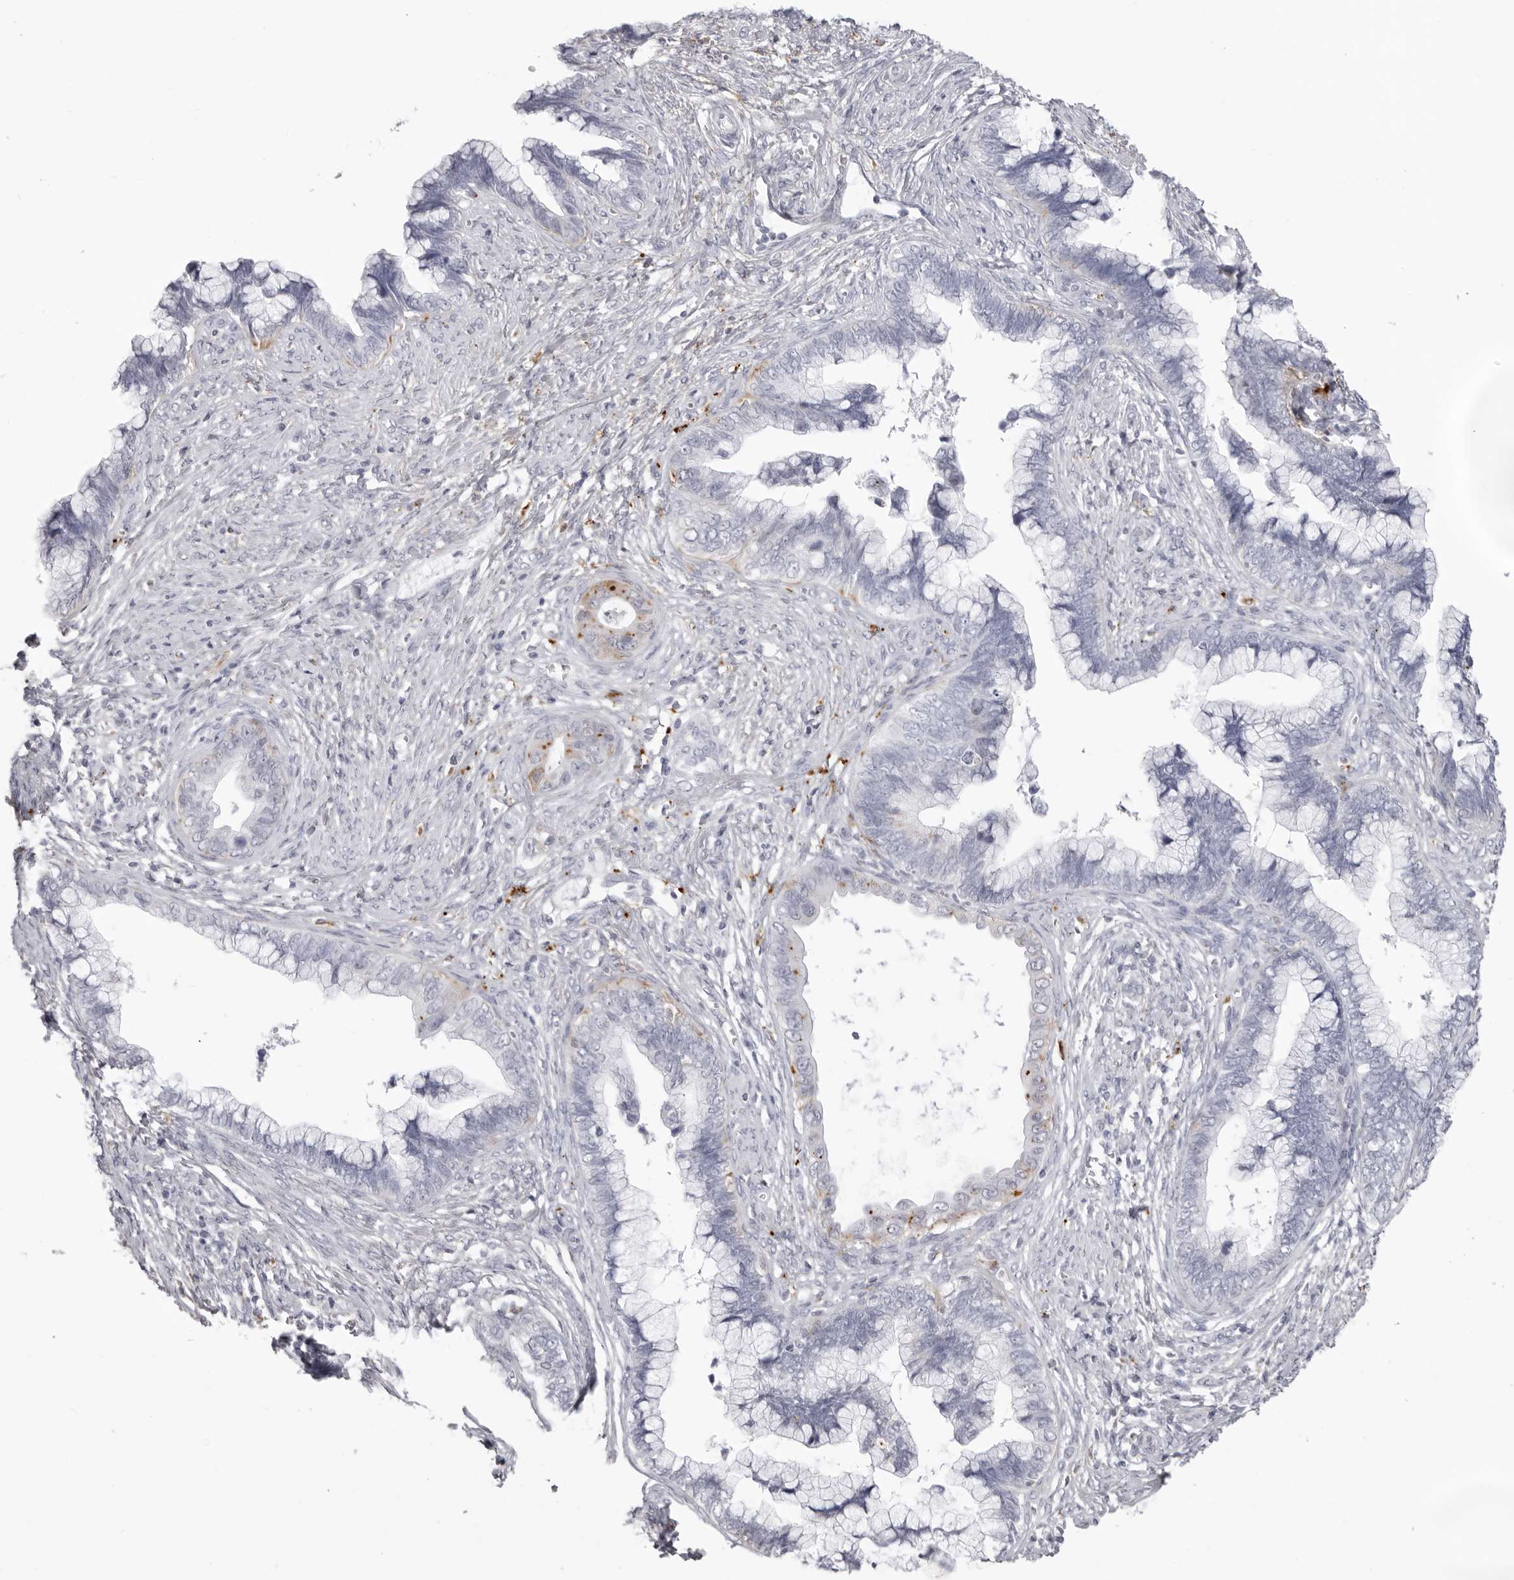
{"staining": {"intensity": "weak", "quantity": "<25%", "location": "cytoplasmic/membranous"}, "tissue": "cervical cancer", "cell_type": "Tumor cells", "image_type": "cancer", "snomed": [{"axis": "morphology", "description": "Adenocarcinoma, NOS"}, {"axis": "topography", "description": "Cervix"}], "caption": "Immunohistochemistry micrograph of cervical cancer stained for a protein (brown), which demonstrates no positivity in tumor cells. (Brightfield microscopy of DAB (3,3'-diaminobenzidine) immunohistochemistry (IHC) at high magnification).", "gene": "IL25", "patient": {"sex": "female", "age": 44}}